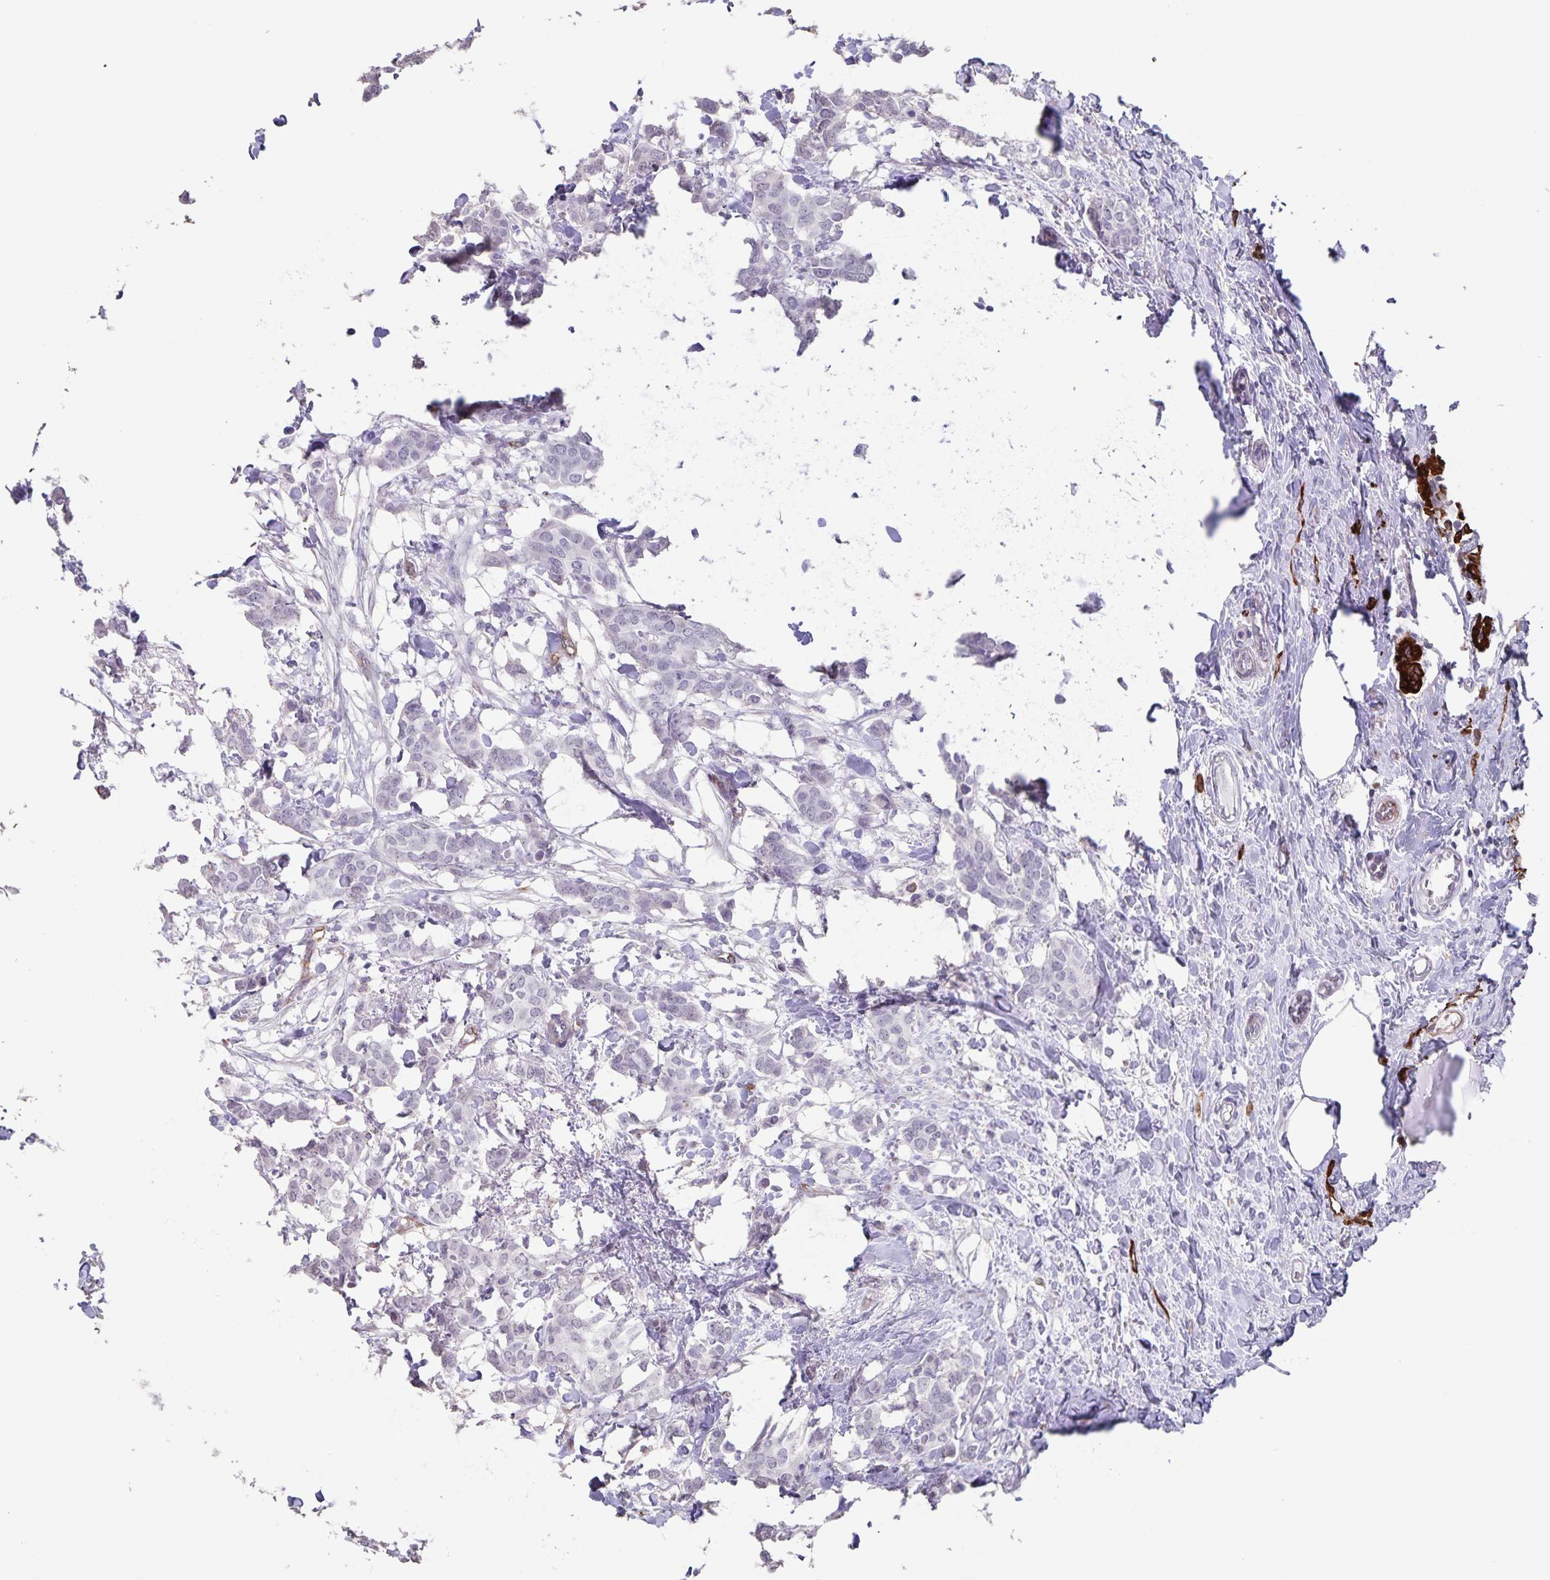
{"staining": {"intensity": "negative", "quantity": "none", "location": "none"}, "tissue": "breast cancer", "cell_type": "Tumor cells", "image_type": "cancer", "snomed": [{"axis": "morphology", "description": "Duct carcinoma"}, {"axis": "topography", "description": "Breast"}], "caption": "Immunohistochemical staining of human breast cancer (intraductal carcinoma) displays no significant staining in tumor cells.", "gene": "SYNM", "patient": {"sex": "female", "age": 62}}